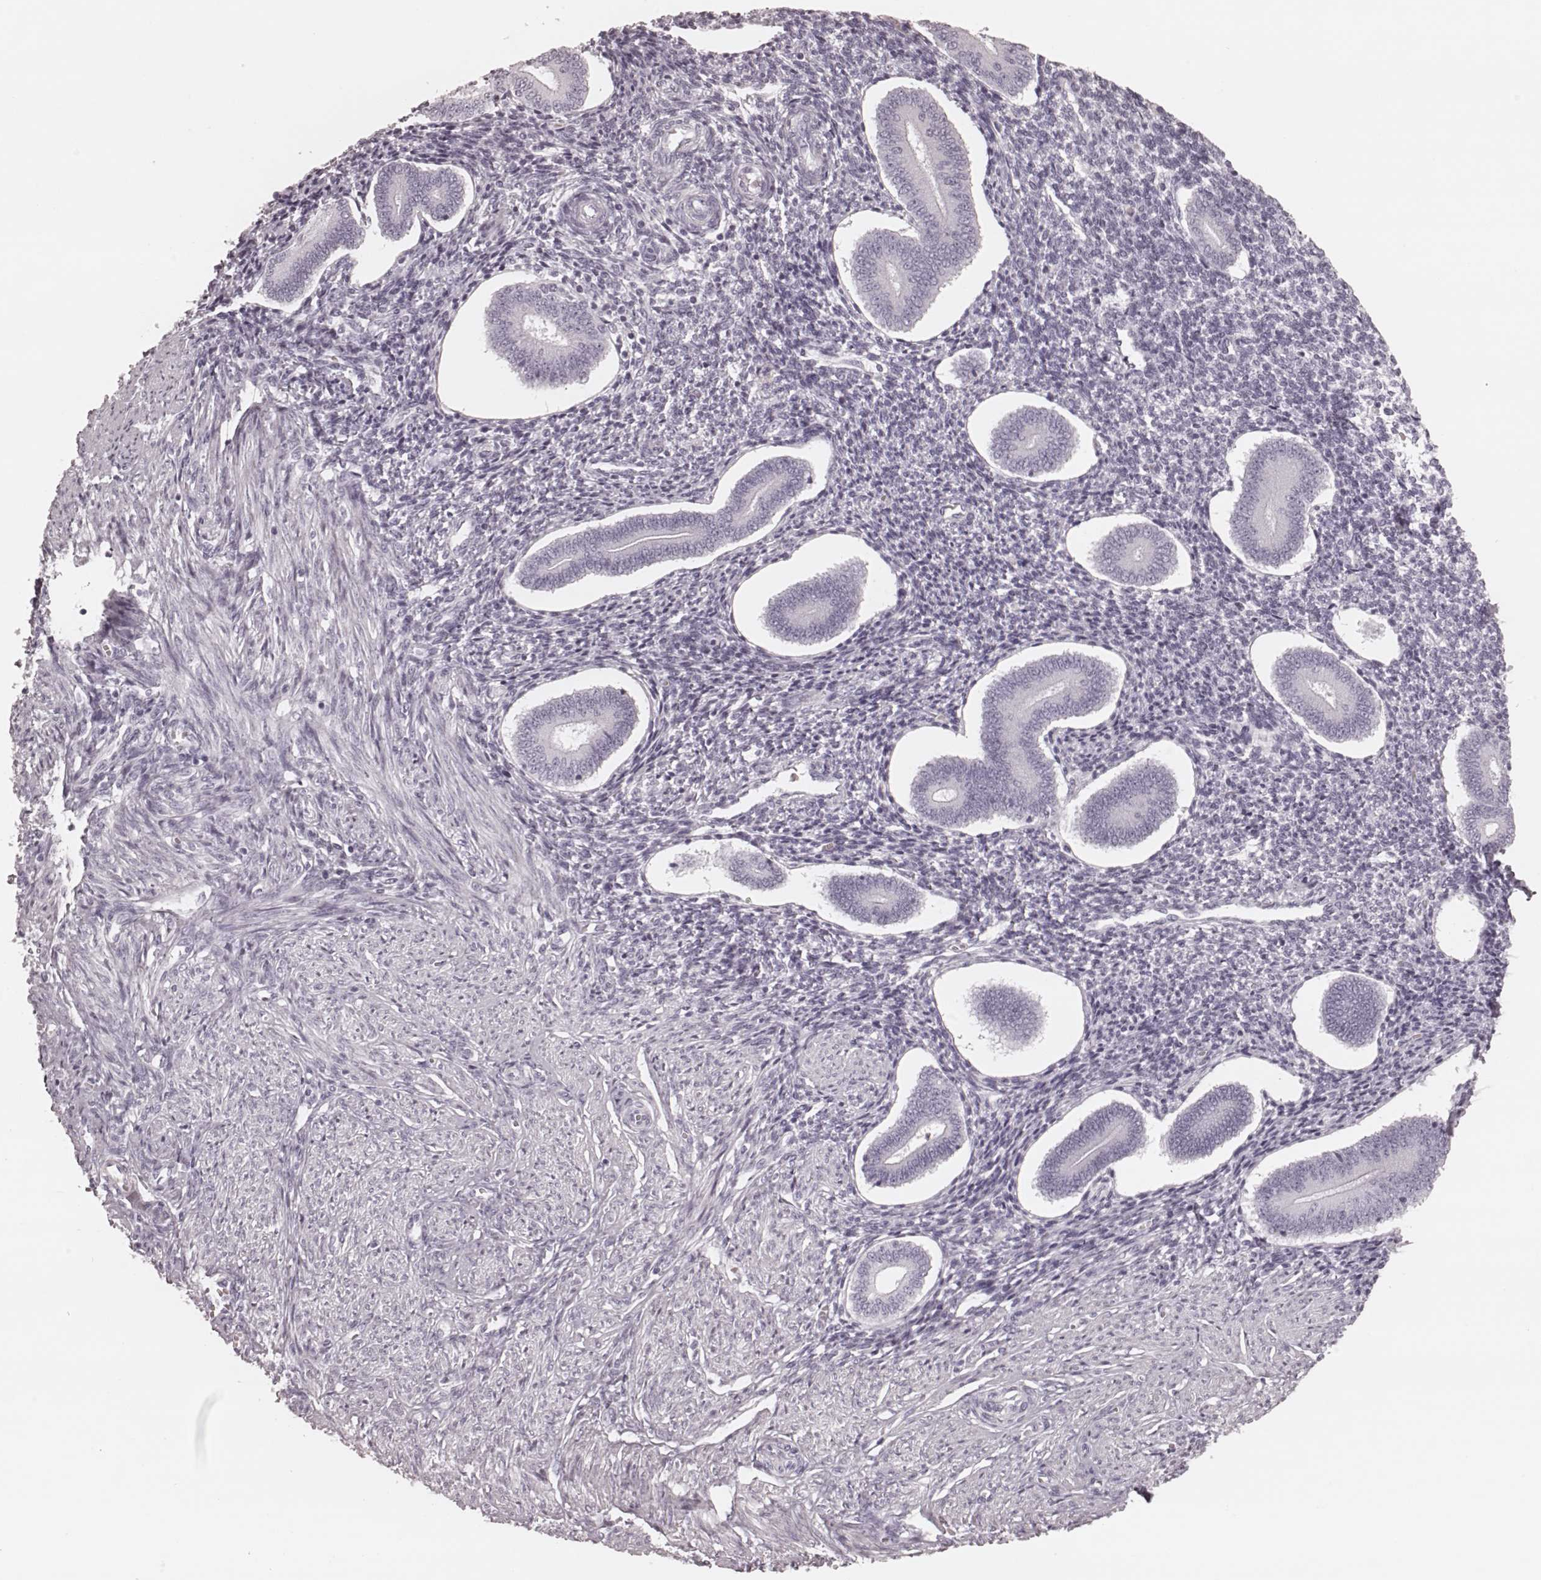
{"staining": {"intensity": "negative", "quantity": "none", "location": "none"}, "tissue": "endometrium", "cell_type": "Cells in endometrial stroma", "image_type": "normal", "snomed": [{"axis": "morphology", "description": "Normal tissue, NOS"}, {"axis": "topography", "description": "Endometrium"}], "caption": "Unremarkable endometrium was stained to show a protein in brown. There is no significant positivity in cells in endometrial stroma.", "gene": "KRT74", "patient": {"sex": "female", "age": 40}}